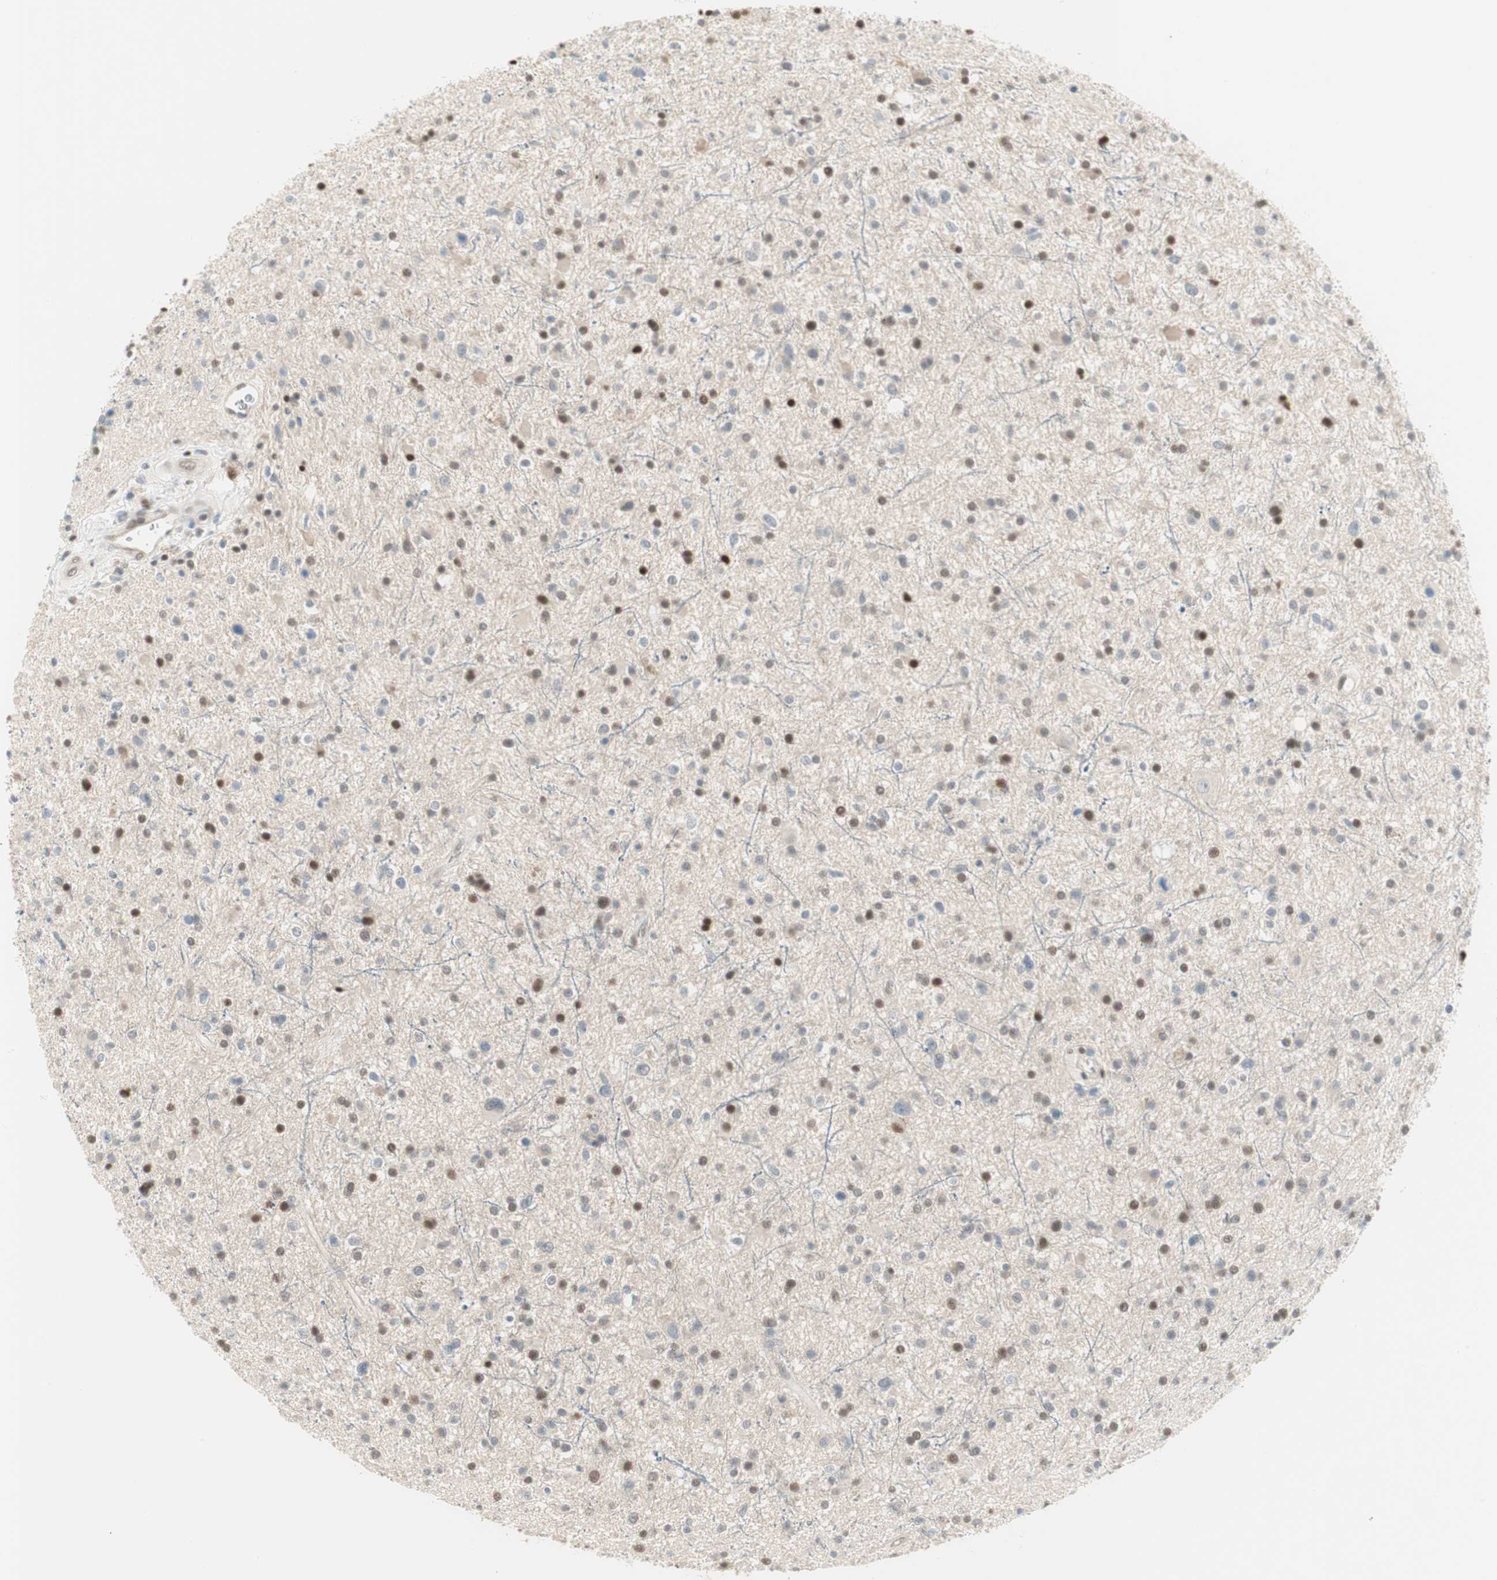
{"staining": {"intensity": "moderate", "quantity": "25%-75%", "location": "nuclear"}, "tissue": "glioma", "cell_type": "Tumor cells", "image_type": "cancer", "snomed": [{"axis": "morphology", "description": "Glioma, malignant, High grade"}, {"axis": "topography", "description": "Brain"}], "caption": "Glioma stained with immunohistochemistry (IHC) demonstrates moderate nuclear expression in about 25%-75% of tumor cells. (DAB (3,3'-diaminobenzidine) IHC with brightfield microscopy, high magnification).", "gene": "LONP2", "patient": {"sex": "male", "age": 33}}